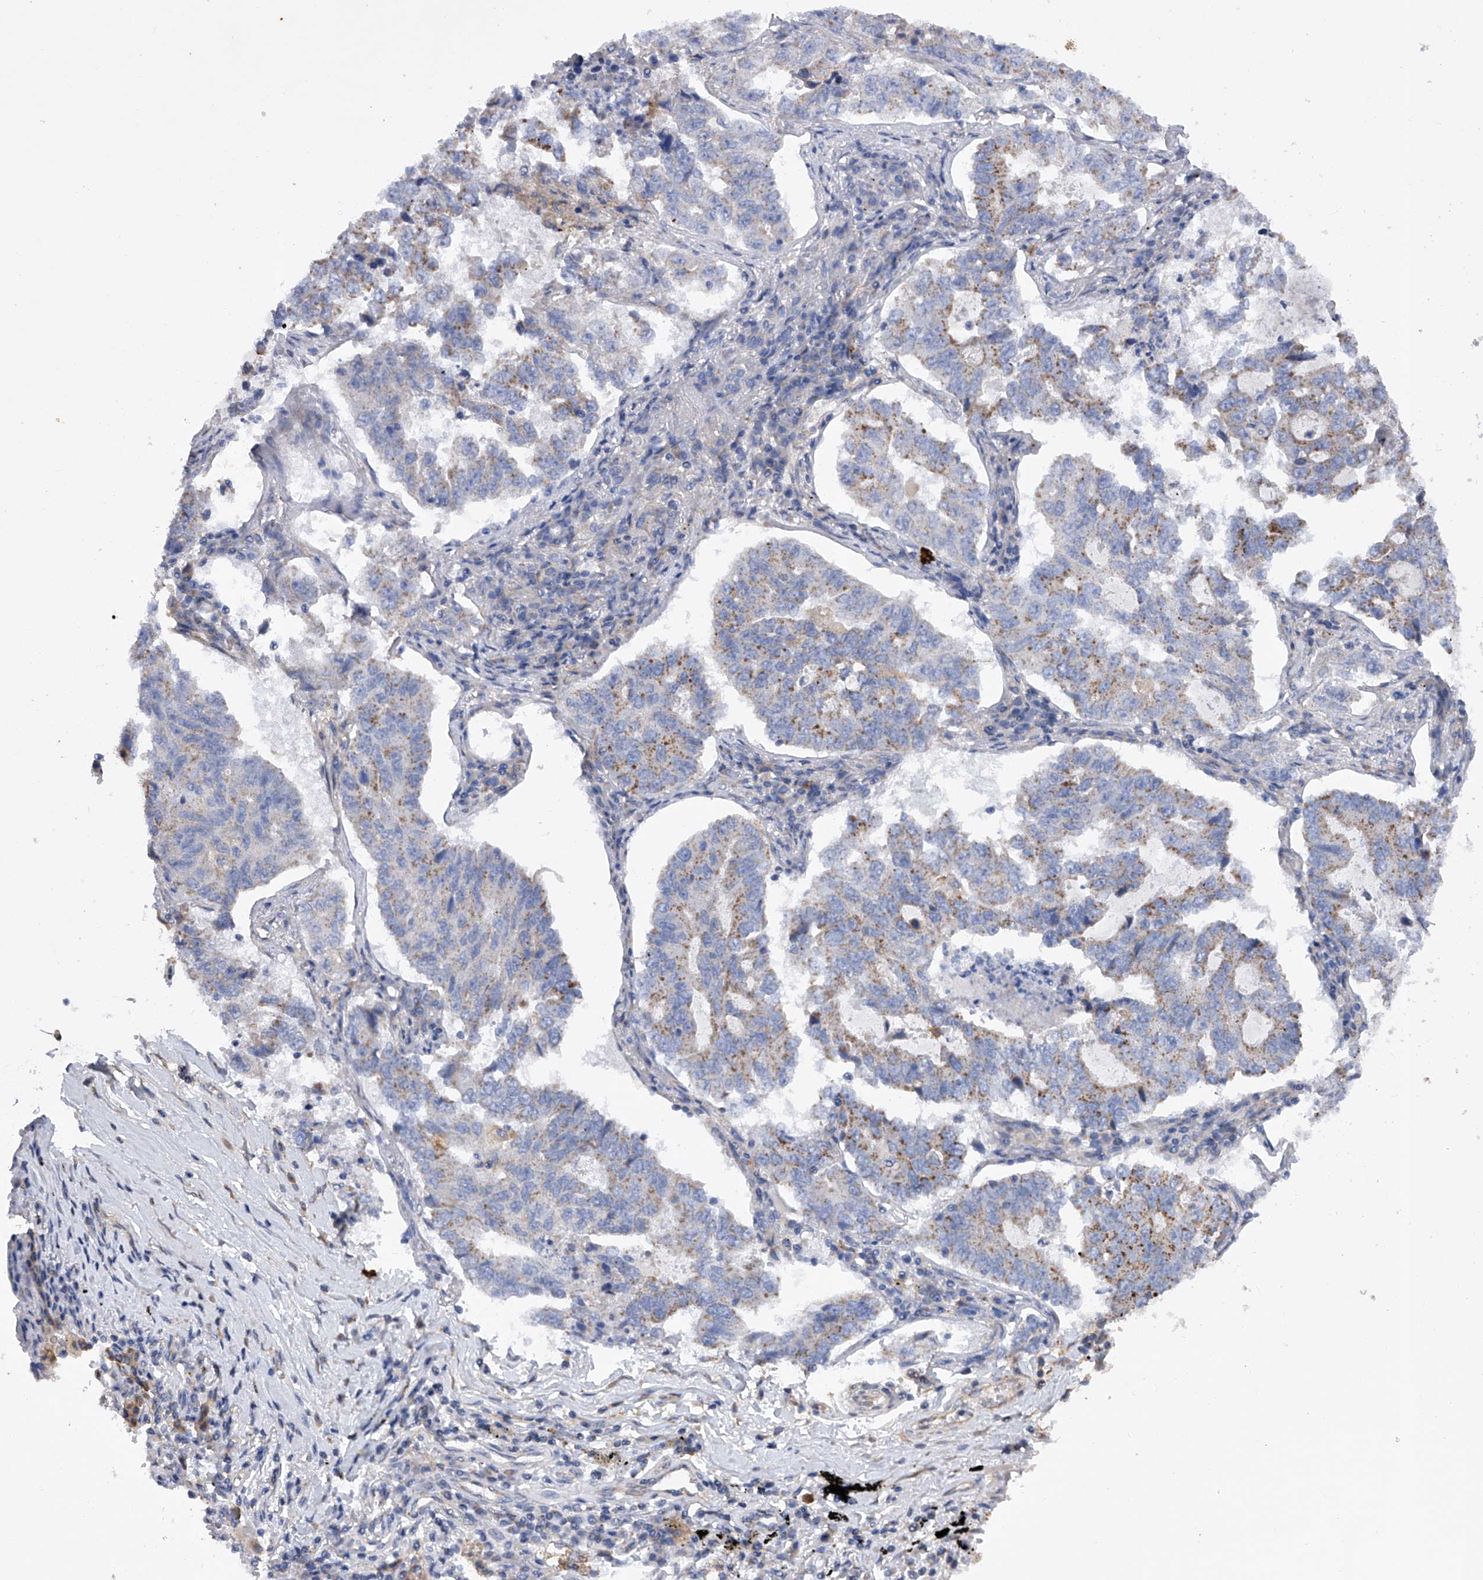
{"staining": {"intensity": "moderate", "quantity": "25%-75%", "location": "cytoplasmic/membranous"}, "tissue": "lung cancer", "cell_type": "Tumor cells", "image_type": "cancer", "snomed": [{"axis": "morphology", "description": "Adenocarcinoma, NOS"}, {"axis": "topography", "description": "Lung"}], "caption": "IHC staining of adenocarcinoma (lung), which reveals medium levels of moderate cytoplasmic/membranous staining in approximately 25%-75% of tumor cells indicating moderate cytoplasmic/membranous protein staining. The staining was performed using DAB (brown) for protein detection and nuclei were counterstained in hematoxylin (blue).", "gene": "PDSS2", "patient": {"sex": "female", "age": 51}}